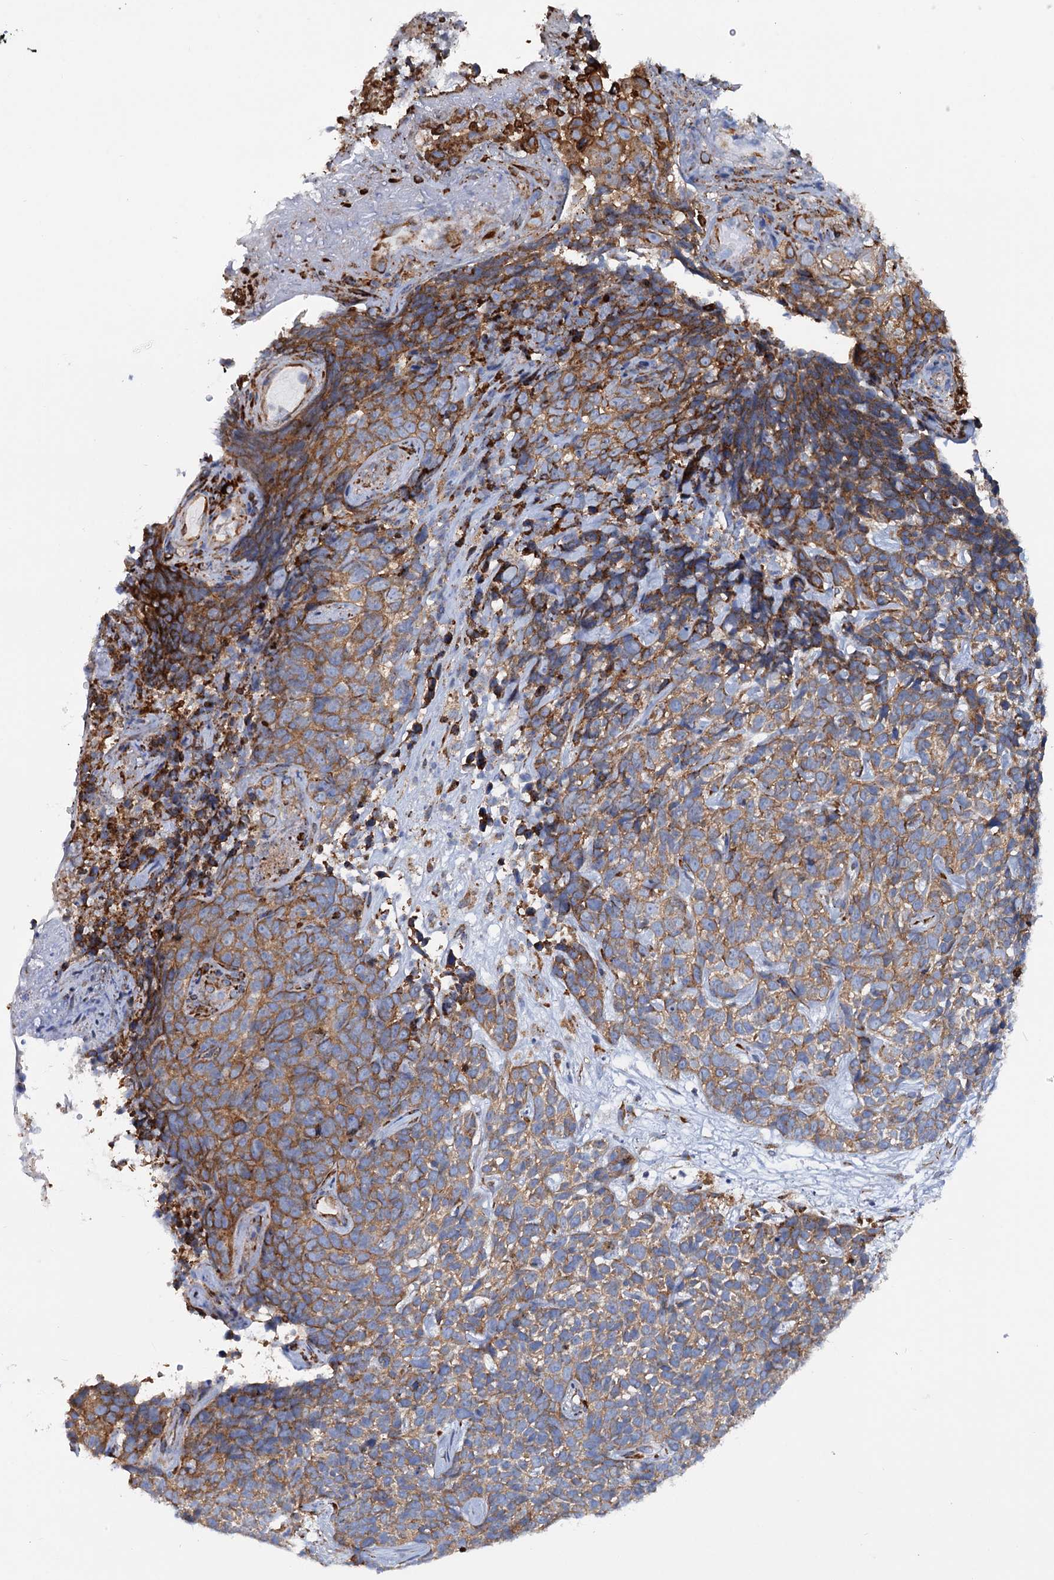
{"staining": {"intensity": "moderate", "quantity": ">75%", "location": "cytoplasmic/membranous"}, "tissue": "skin cancer", "cell_type": "Tumor cells", "image_type": "cancer", "snomed": [{"axis": "morphology", "description": "Basal cell carcinoma"}, {"axis": "topography", "description": "Skin"}], "caption": "The photomicrograph shows immunohistochemical staining of skin cancer. There is moderate cytoplasmic/membranous positivity is seen in about >75% of tumor cells.", "gene": "SHE", "patient": {"sex": "female", "age": 84}}